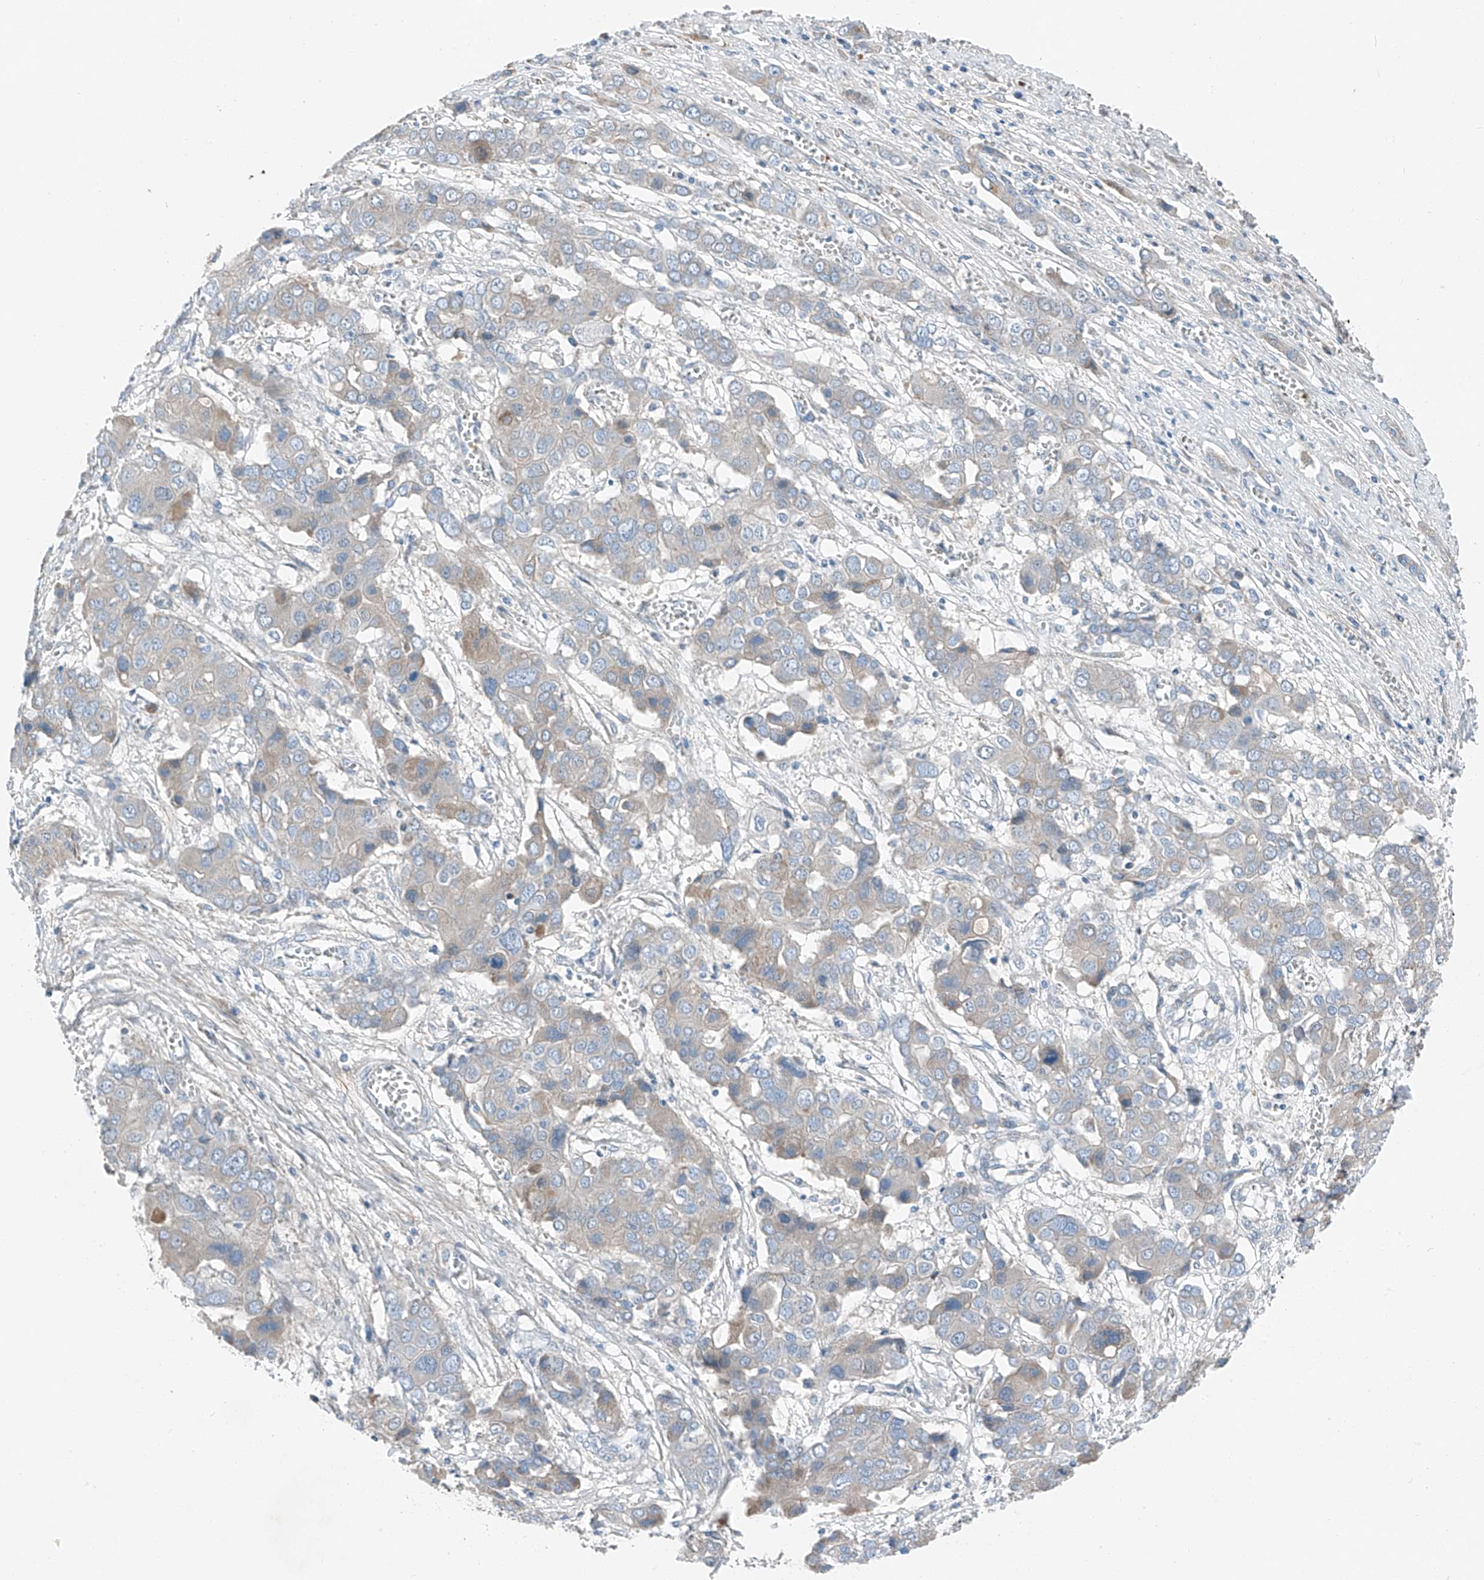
{"staining": {"intensity": "negative", "quantity": "none", "location": "none"}, "tissue": "liver cancer", "cell_type": "Tumor cells", "image_type": "cancer", "snomed": [{"axis": "morphology", "description": "Cholangiocarcinoma"}, {"axis": "topography", "description": "Liver"}], "caption": "High magnification brightfield microscopy of liver cholangiocarcinoma stained with DAB (brown) and counterstained with hematoxylin (blue): tumor cells show no significant staining. (IHC, brightfield microscopy, high magnification).", "gene": "MDGA1", "patient": {"sex": "male", "age": 67}}